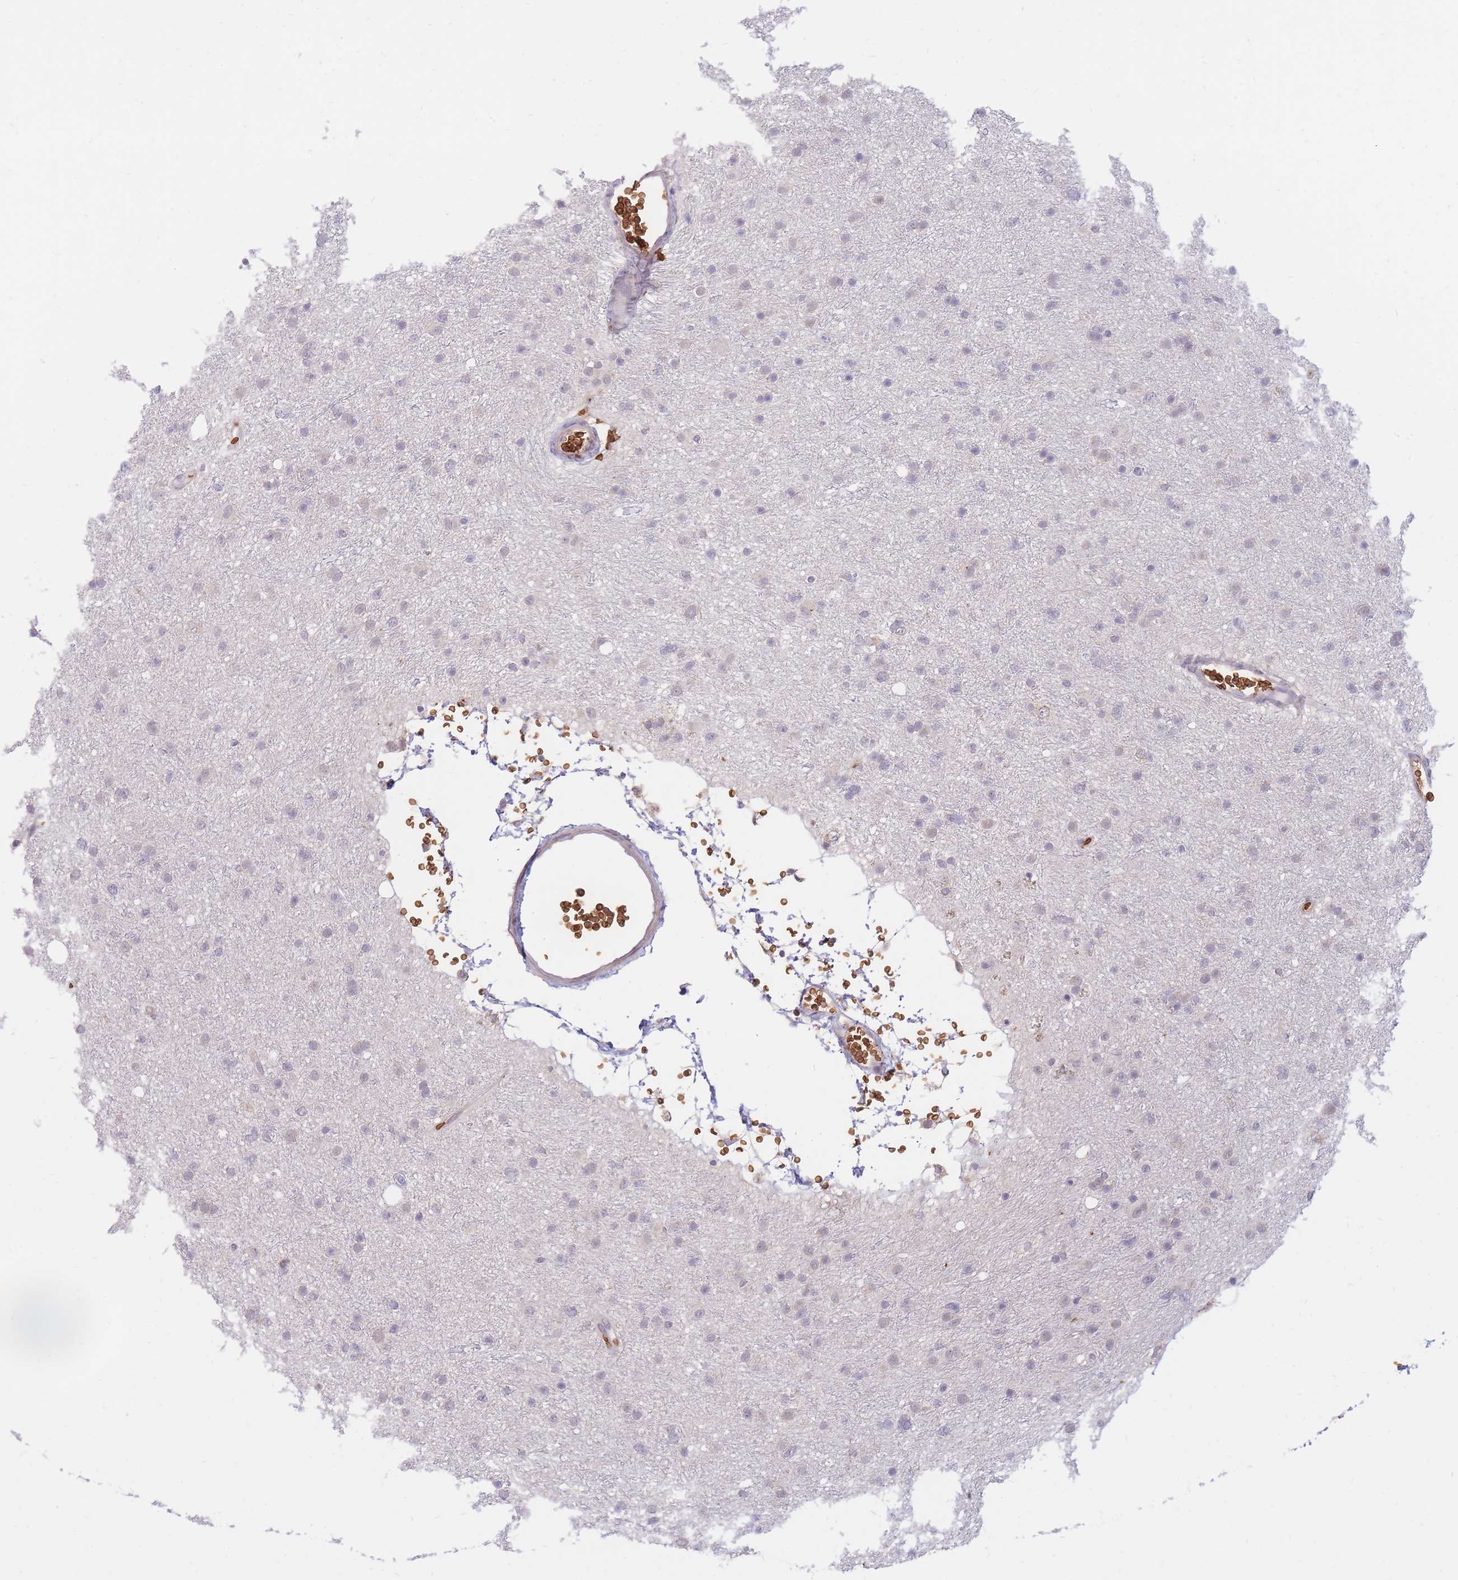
{"staining": {"intensity": "negative", "quantity": "none", "location": "none"}, "tissue": "glioma", "cell_type": "Tumor cells", "image_type": "cancer", "snomed": [{"axis": "morphology", "description": "Glioma, malignant, Low grade"}, {"axis": "topography", "description": "Cerebral cortex"}], "caption": "This is an immunohistochemistry (IHC) photomicrograph of malignant glioma (low-grade). There is no staining in tumor cells.", "gene": "ATP10D", "patient": {"sex": "female", "age": 39}}